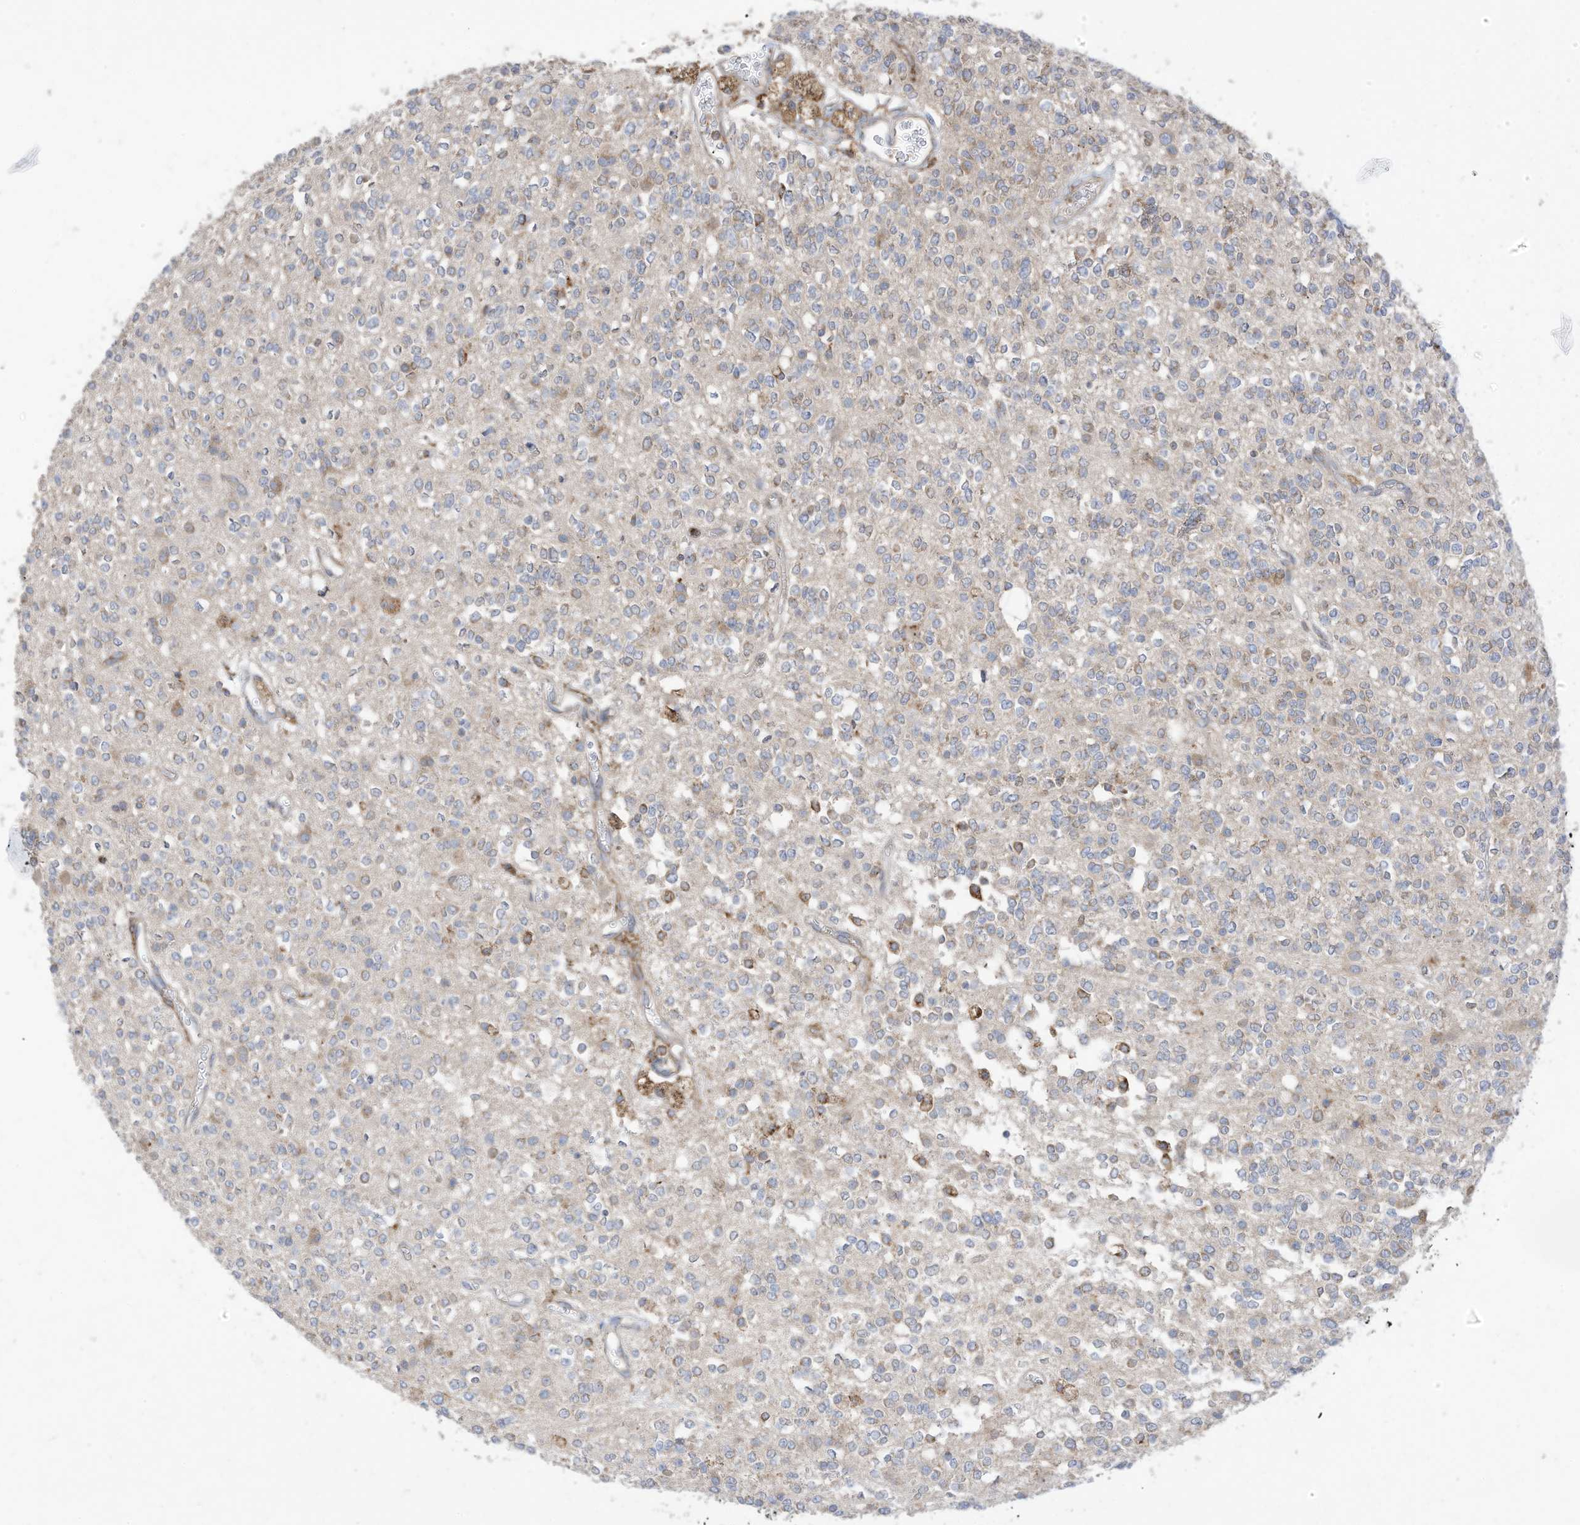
{"staining": {"intensity": "negative", "quantity": "none", "location": "none"}, "tissue": "glioma", "cell_type": "Tumor cells", "image_type": "cancer", "snomed": [{"axis": "morphology", "description": "Glioma, malignant, High grade"}, {"axis": "topography", "description": "Brain"}], "caption": "A high-resolution photomicrograph shows immunohistochemistry staining of malignant glioma (high-grade), which displays no significant expression in tumor cells. (DAB immunohistochemistry, high magnification).", "gene": "TRNAU1AP", "patient": {"sex": "male", "age": 34}}